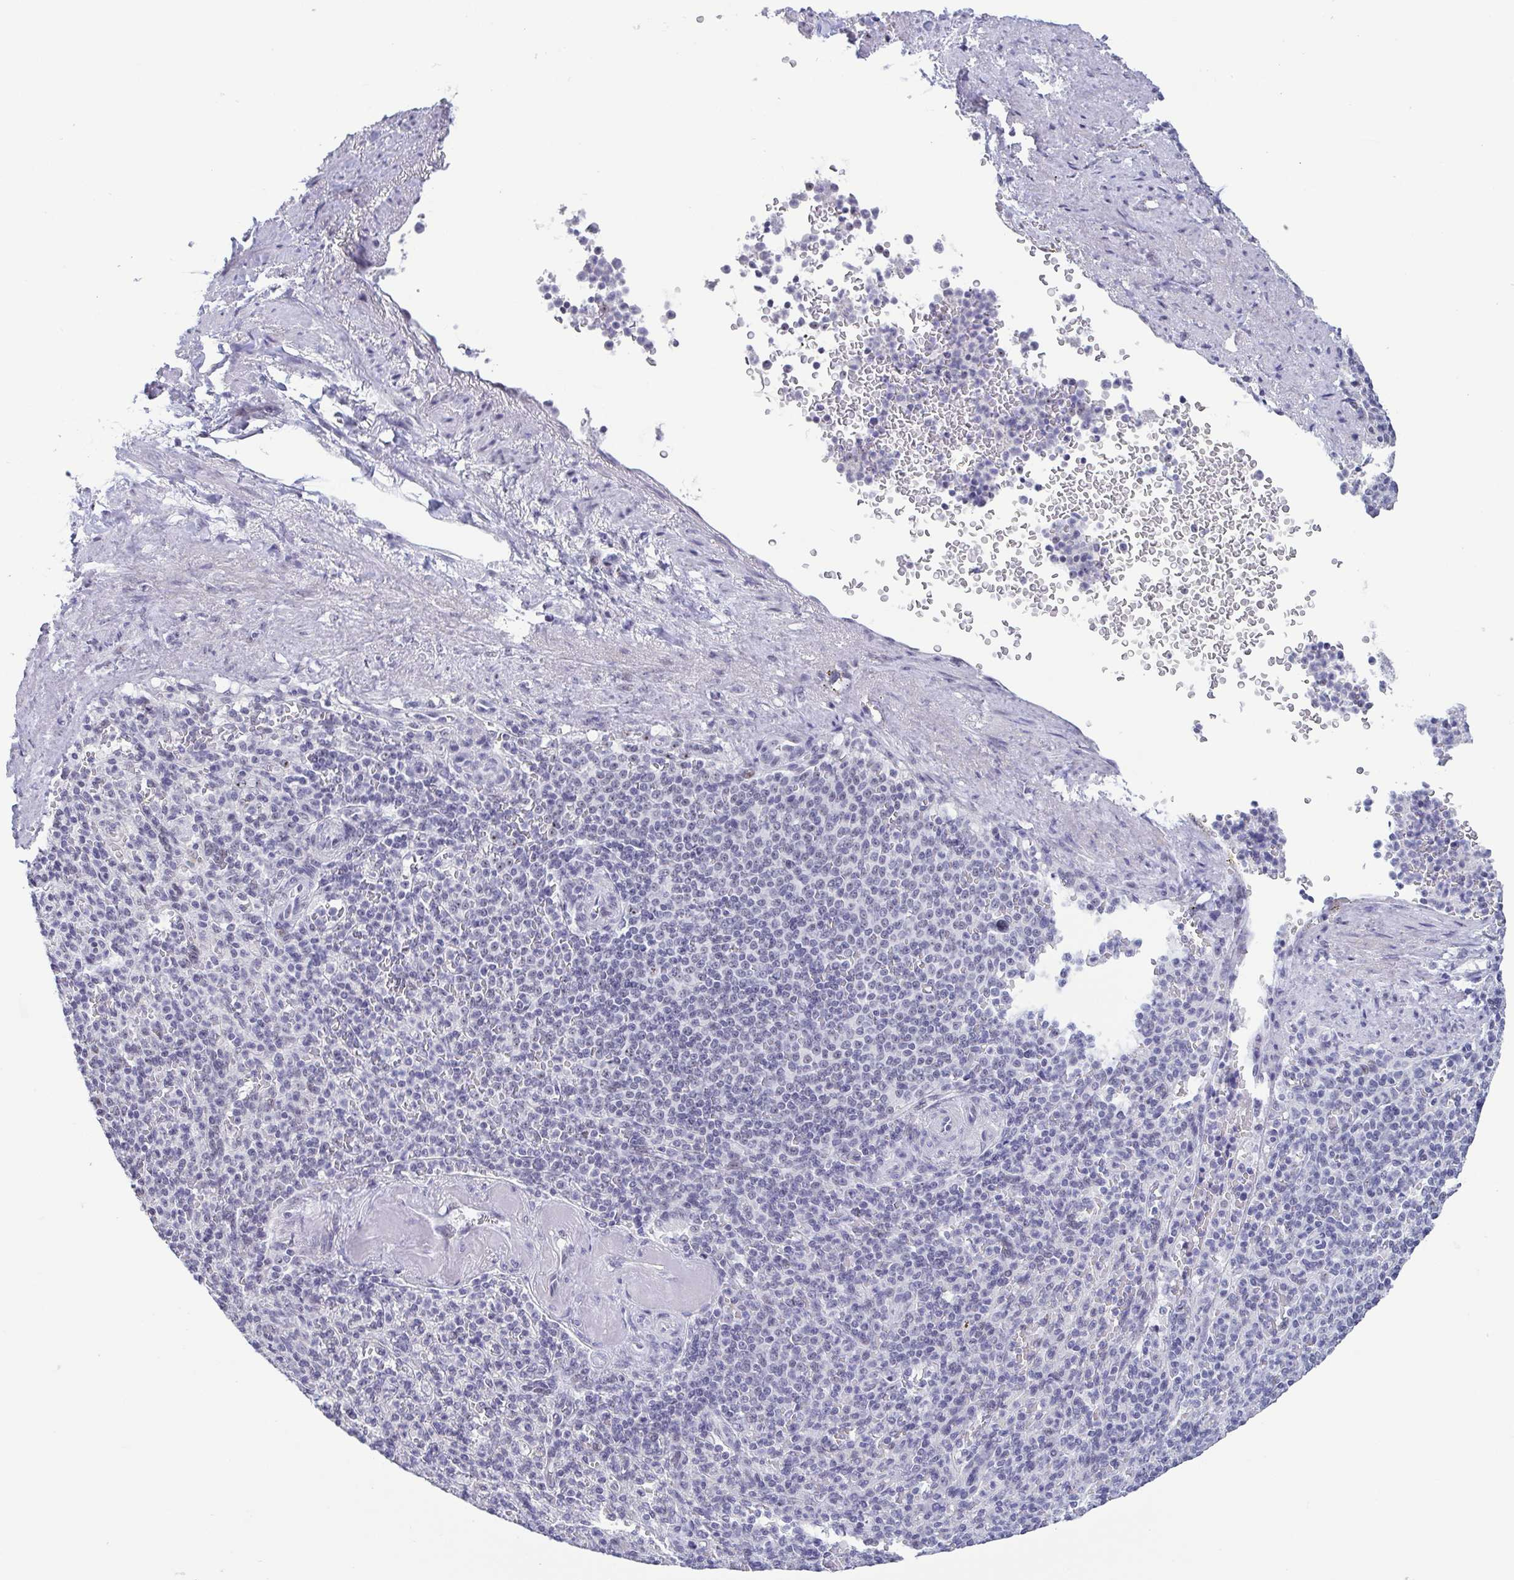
{"staining": {"intensity": "negative", "quantity": "none", "location": "none"}, "tissue": "spleen", "cell_type": "Cells in red pulp", "image_type": "normal", "snomed": [{"axis": "morphology", "description": "Normal tissue, NOS"}, {"axis": "topography", "description": "Spleen"}], "caption": "IHC image of benign spleen: spleen stained with DAB (3,3'-diaminobenzidine) exhibits no significant protein positivity in cells in red pulp.", "gene": "BZW1", "patient": {"sex": "female", "age": 74}}